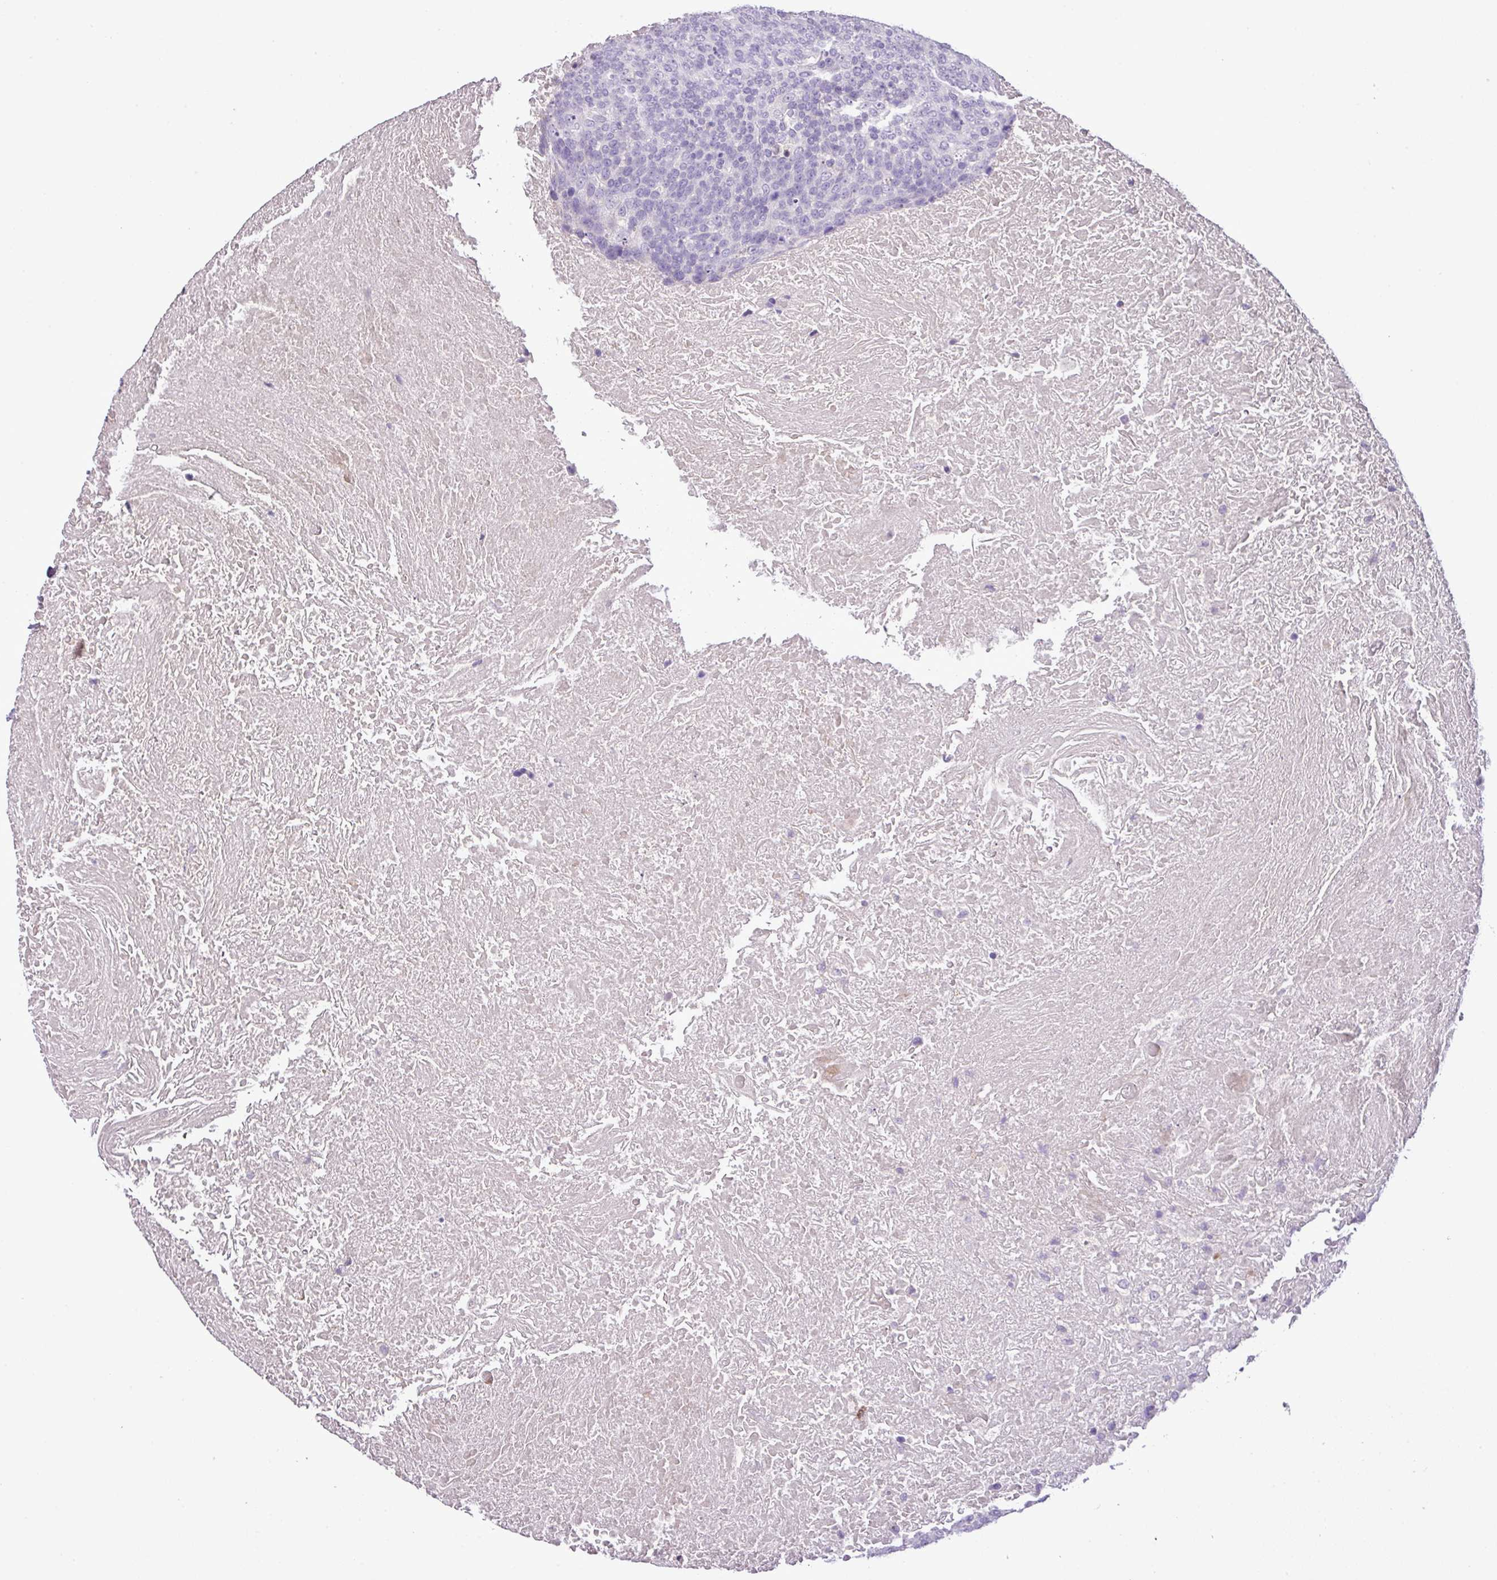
{"staining": {"intensity": "negative", "quantity": "none", "location": "none"}, "tissue": "head and neck cancer", "cell_type": "Tumor cells", "image_type": "cancer", "snomed": [{"axis": "morphology", "description": "Squamous cell carcinoma, NOS"}, {"axis": "morphology", "description": "Squamous cell carcinoma, metastatic, NOS"}, {"axis": "topography", "description": "Lymph node"}, {"axis": "topography", "description": "Head-Neck"}], "caption": "DAB immunohistochemical staining of head and neck metastatic squamous cell carcinoma demonstrates no significant staining in tumor cells.", "gene": "HTR3E", "patient": {"sex": "male", "age": 62}}